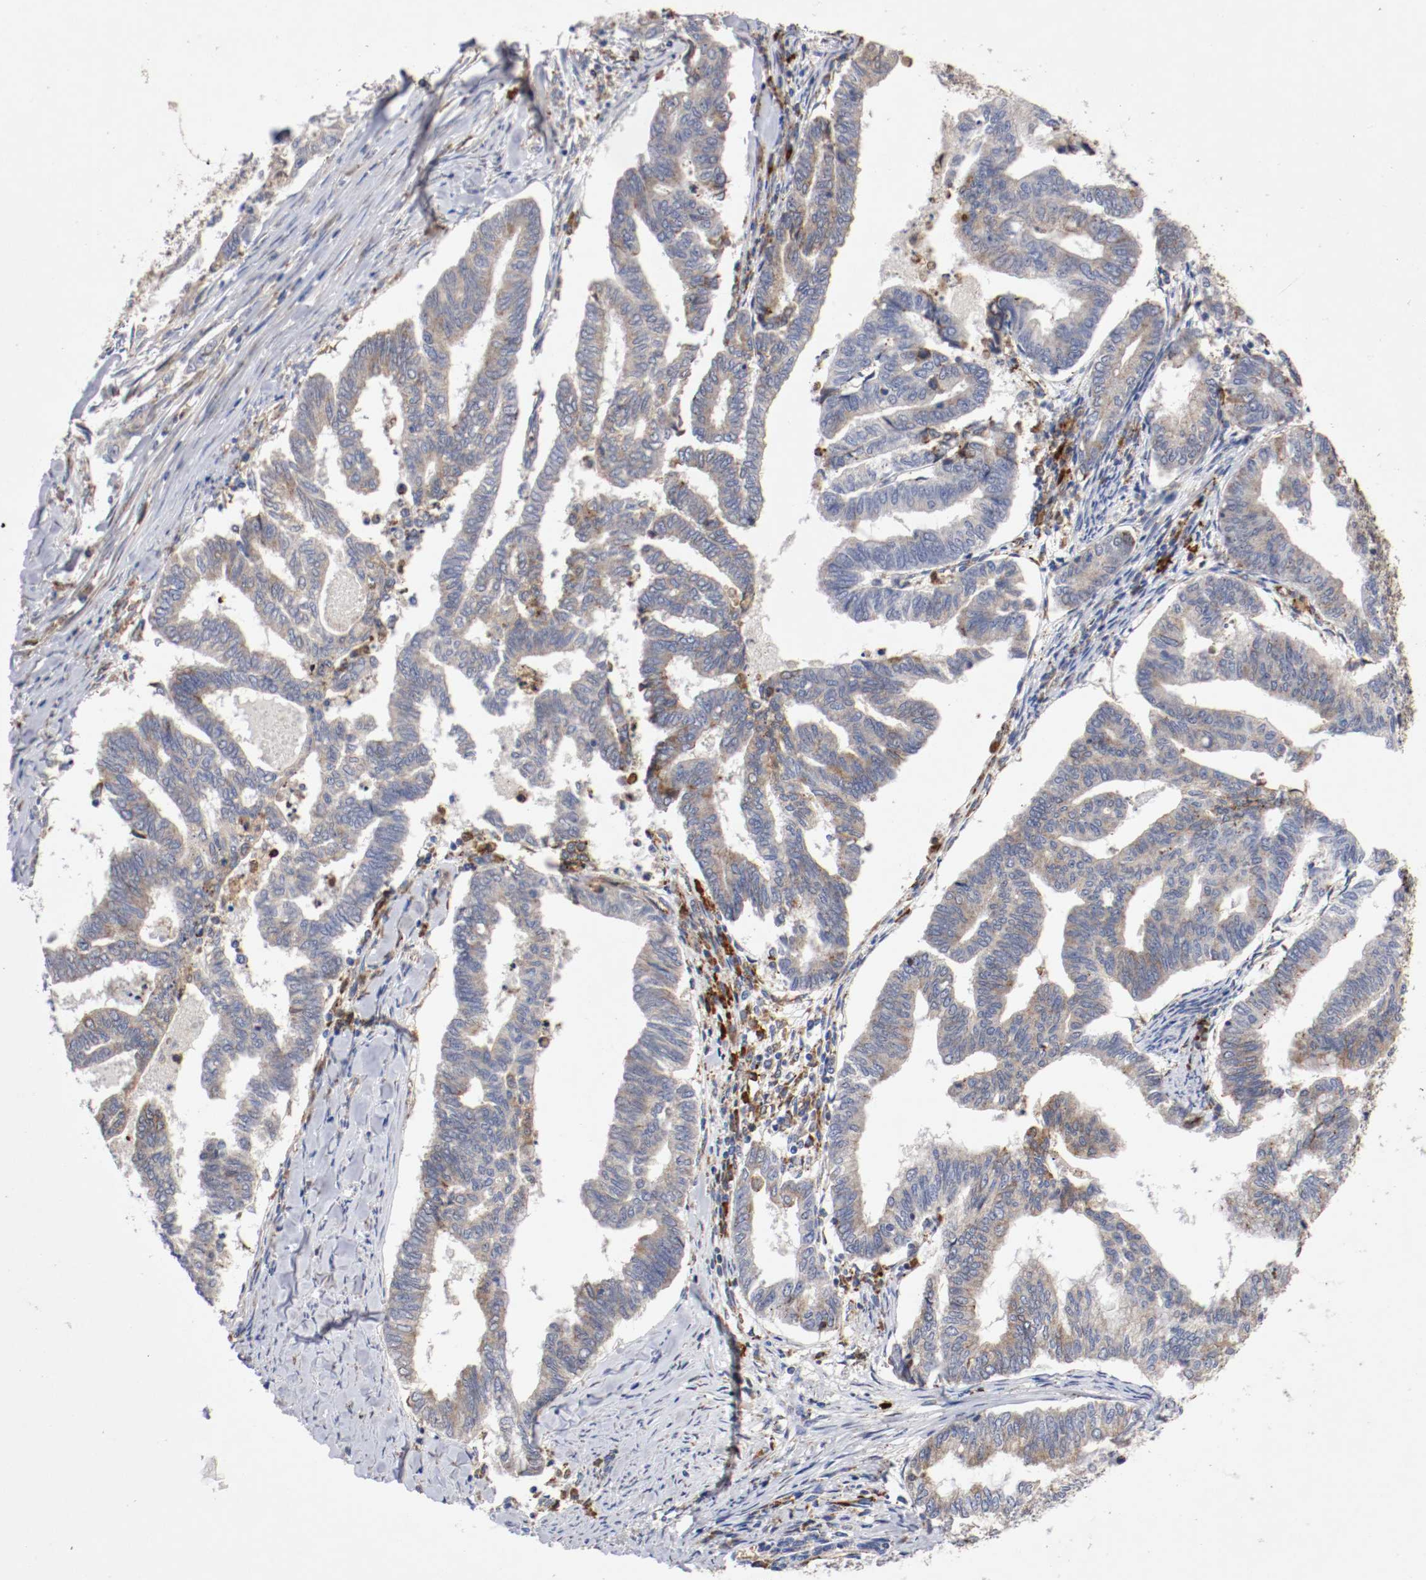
{"staining": {"intensity": "moderate", "quantity": "25%-75%", "location": "cytoplasmic/membranous"}, "tissue": "endometrial cancer", "cell_type": "Tumor cells", "image_type": "cancer", "snomed": [{"axis": "morphology", "description": "Adenocarcinoma, NOS"}, {"axis": "topography", "description": "Endometrium"}], "caption": "Immunohistochemical staining of human endometrial cancer (adenocarcinoma) demonstrates medium levels of moderate cytoplasmic/membranous positivity in about 25%-75% of tumor cells.", "gene": "TRAF2", "patient": {"sex": "female", "age": 79}}